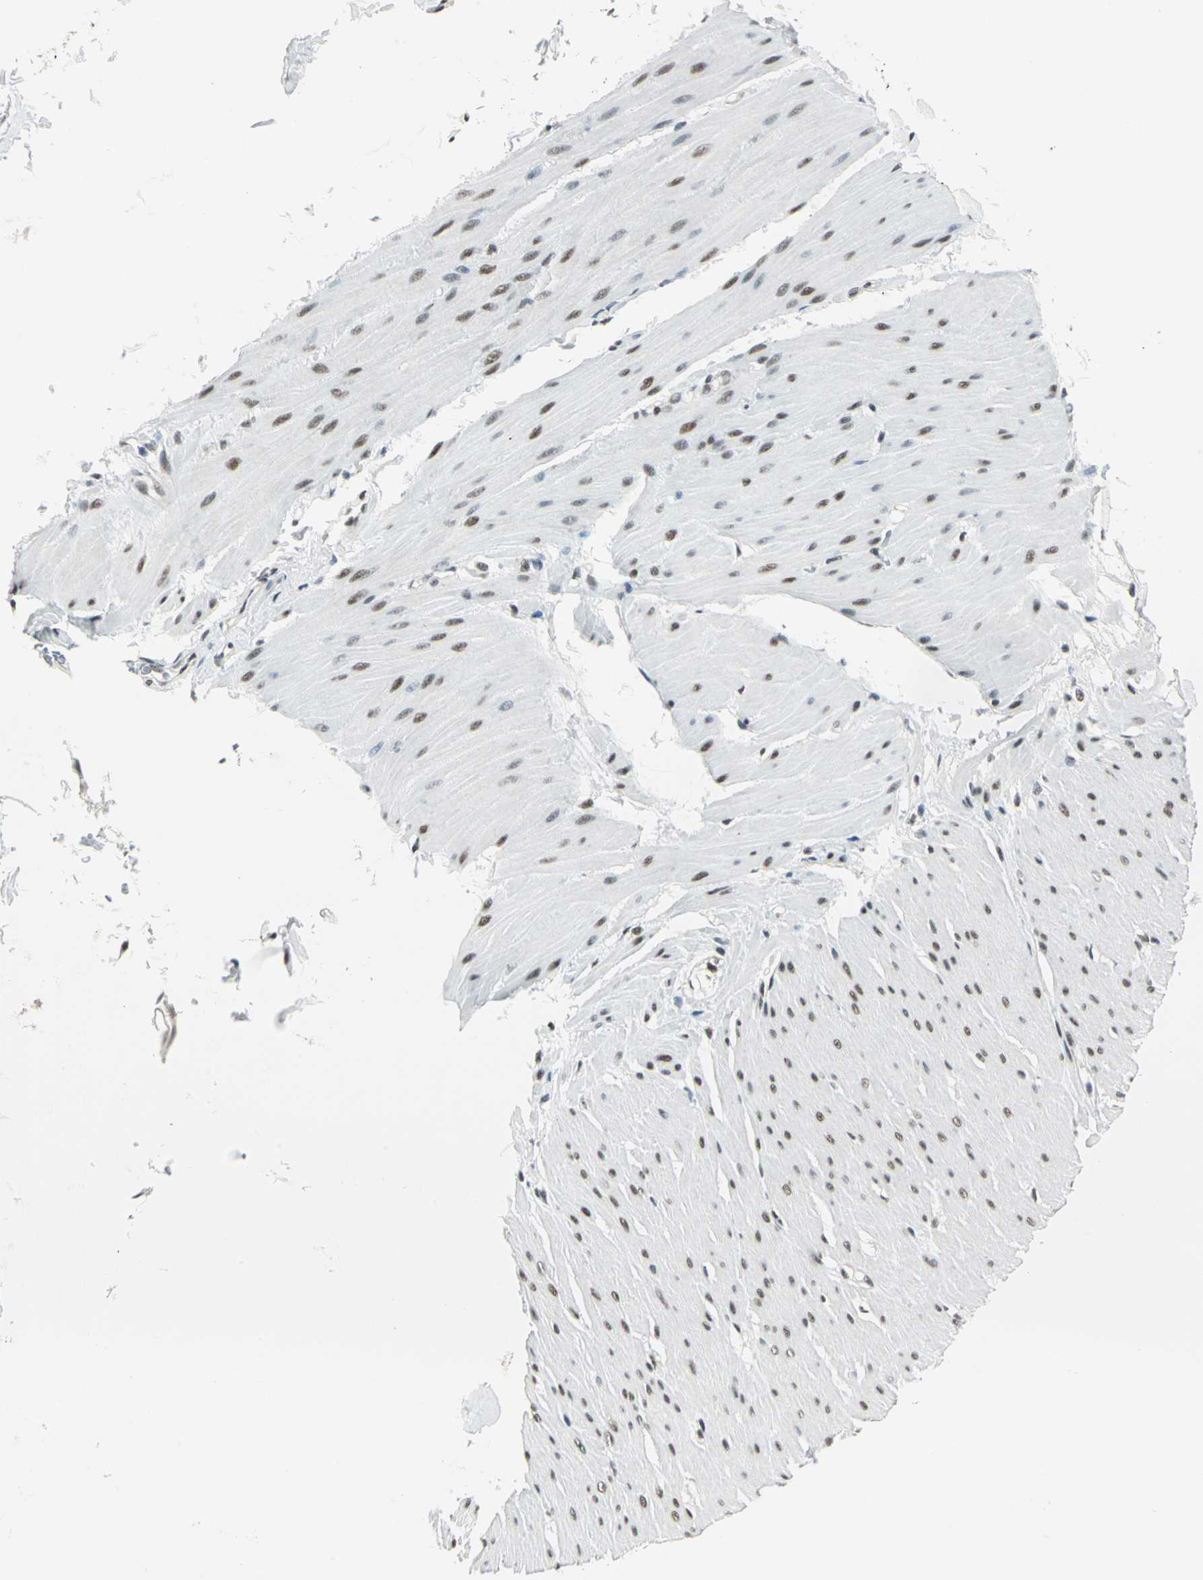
{"staining": {"intensity": "moderate", "quantity": "25%-75%", "location": "nuclear"}, "tissue": "smooth muscle", "cell_type": "Smooth muscle cells", "image_type": "normal", "snomed": [{"axis": "morphology", "description": "Normal tissue, NOS"}, {"axis": "topography", "description": "Smooth muscle"}], "caption": "Immunohistochemistry (IHC) histopathology image of normal human smooth muscle stained for a protein (brown), which shows medium levels of moderate nuclear positivity in approximately 25%-75% of smooth muscle cells.", "gene": "ADNP", "patient": {"sex": "male", "age": 16}}